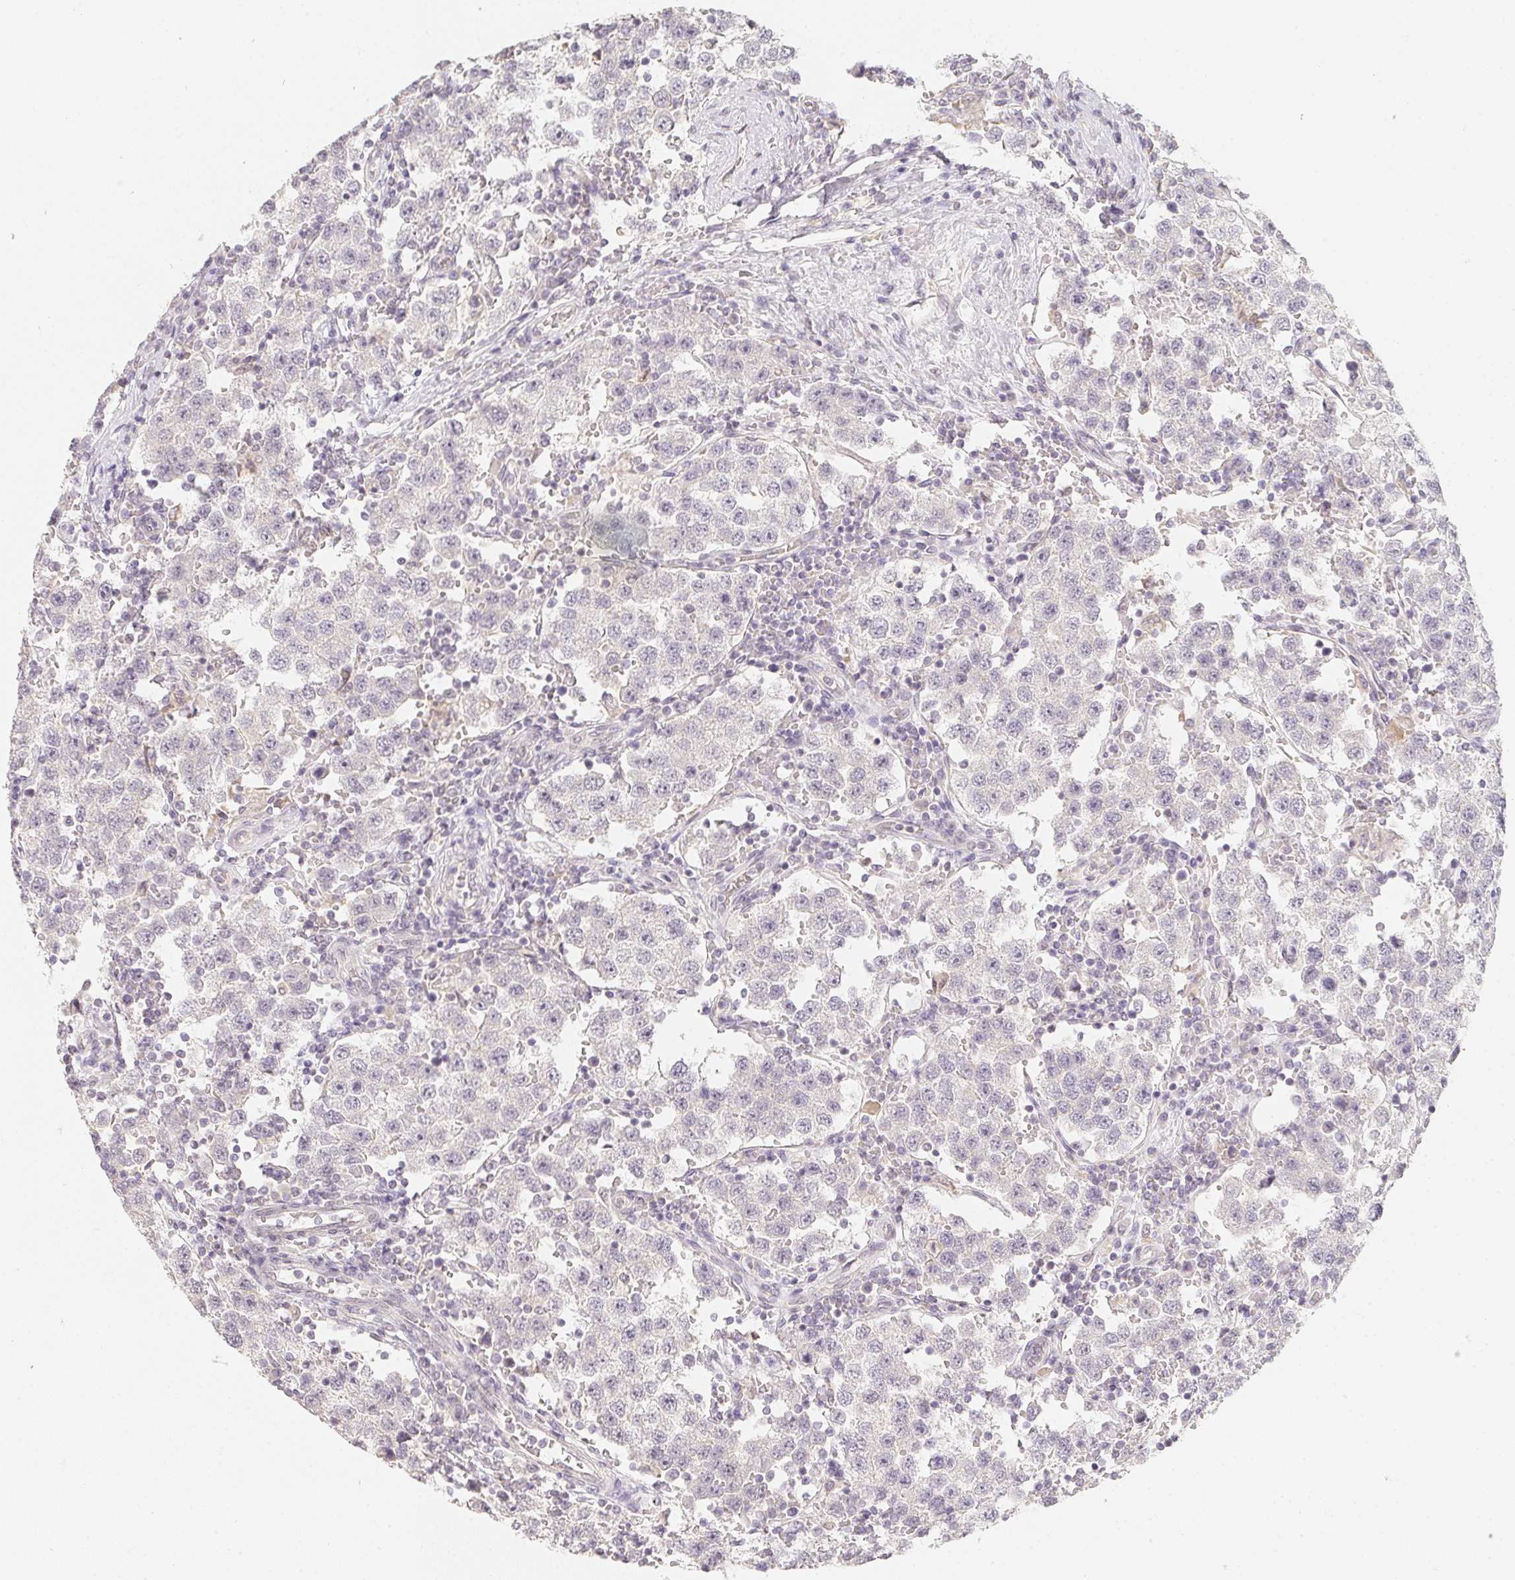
{"staining": {"intensity": "negative", "quantity": "none", "location": "none"}, "tissue": "testis cancer", "cell_type": "Tumor cells", "image_type": "cancer", "snomed": [{"axis": "morphology", "description": "Seminoma, NOS"}, {"axis": "topography", "description": "Testis"}], "caption": "There is no significant expression in tumor cells of testis cancer.", "gene": "SOAT1", "patient": {"sex": "male", "age": 37}}